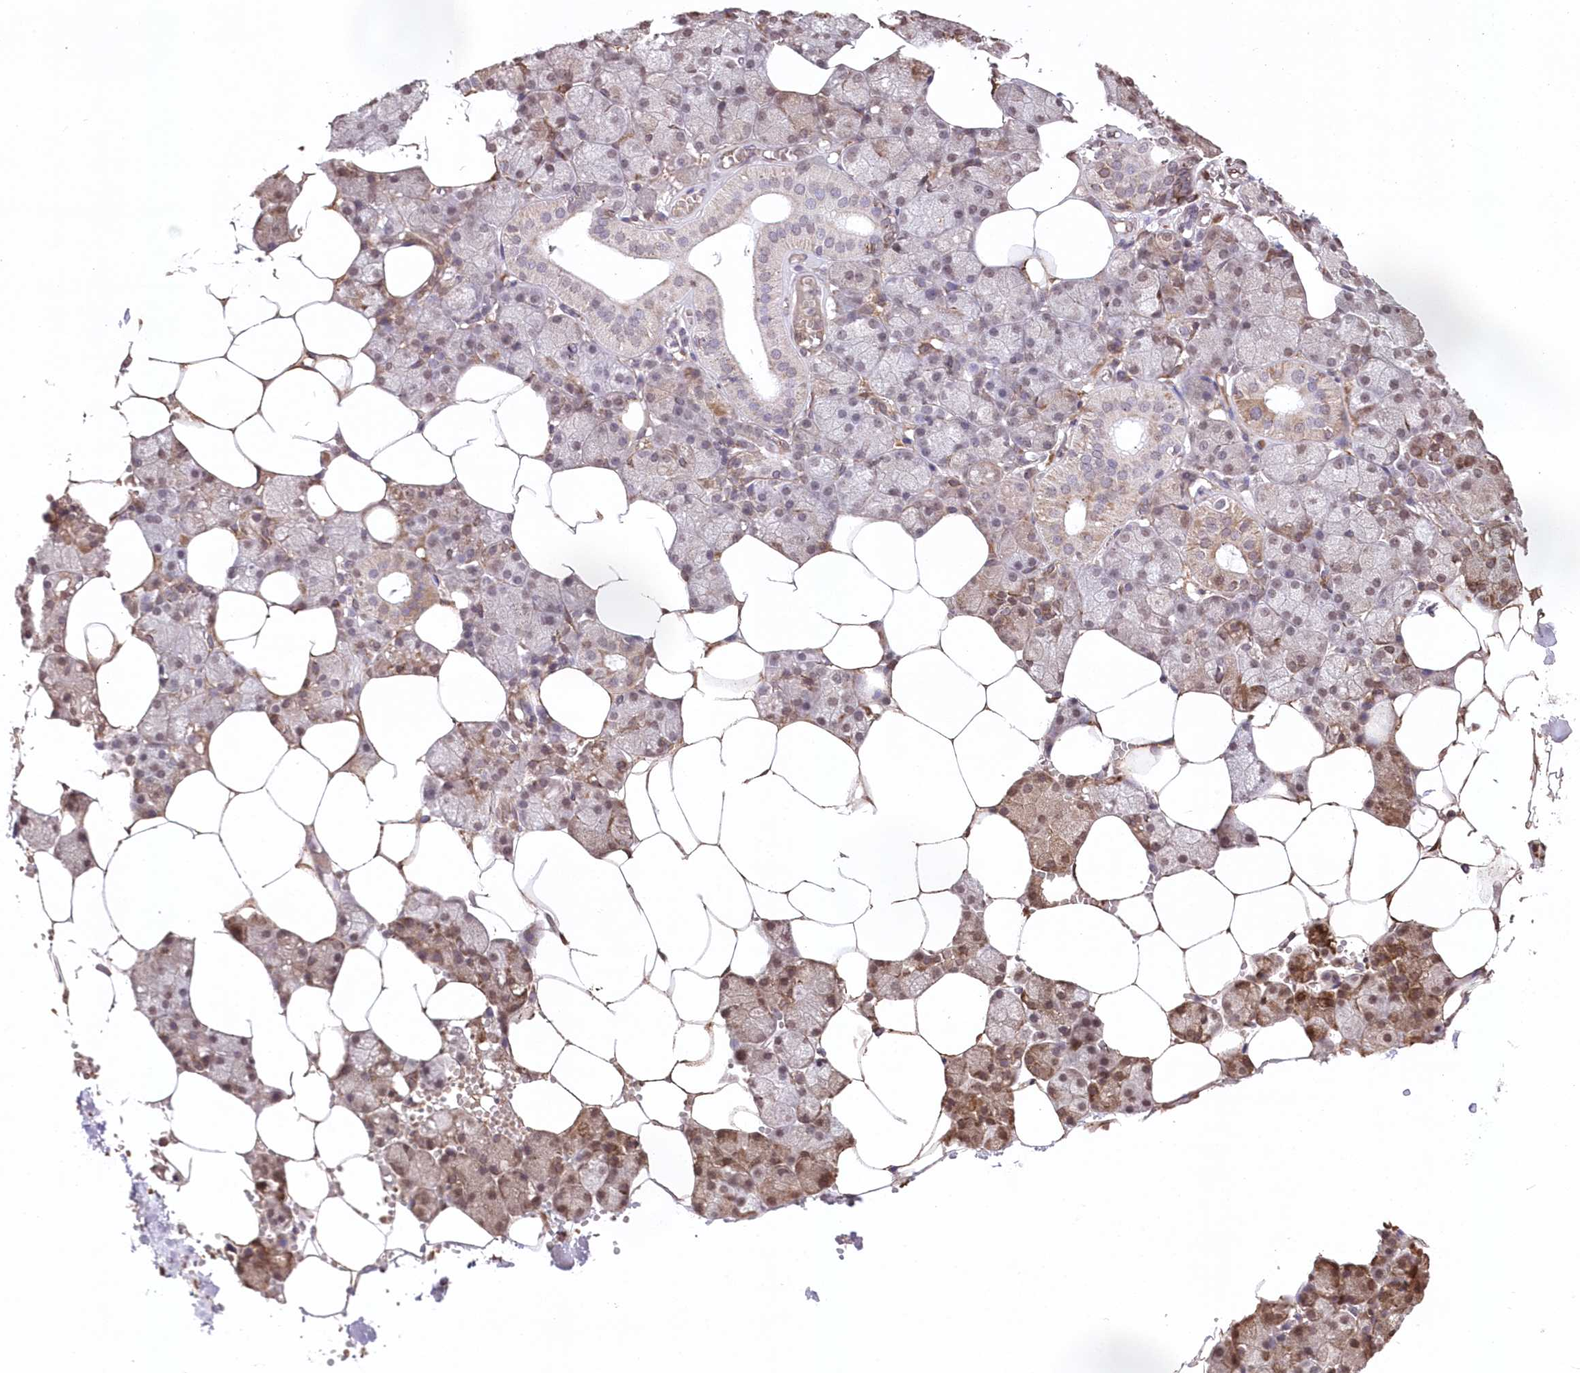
{"staining": {"intensity": "moderate", "quantity": "25%-75%", "location": "cytoplasmic/membranous,nuclear"}, "tissue": "salivary gland", "cell_type": "Glandular cells", "image_type": "normal", "snomed": [{"axis": "morphology", "description": "Normal tissue, NOS"}, {"axis": "topography", "description": "Salivary gland"}], "caption": "Normal salivary gland displays moderate cytoplasmic/membranous,nuclear expression in approximately 25%-75% of glandular cells (Brightfield microscopy of DAB IHC at high magnification)..", "gene": "ENSG00000275740", "patient": {"sex": "male", "age": 62}}